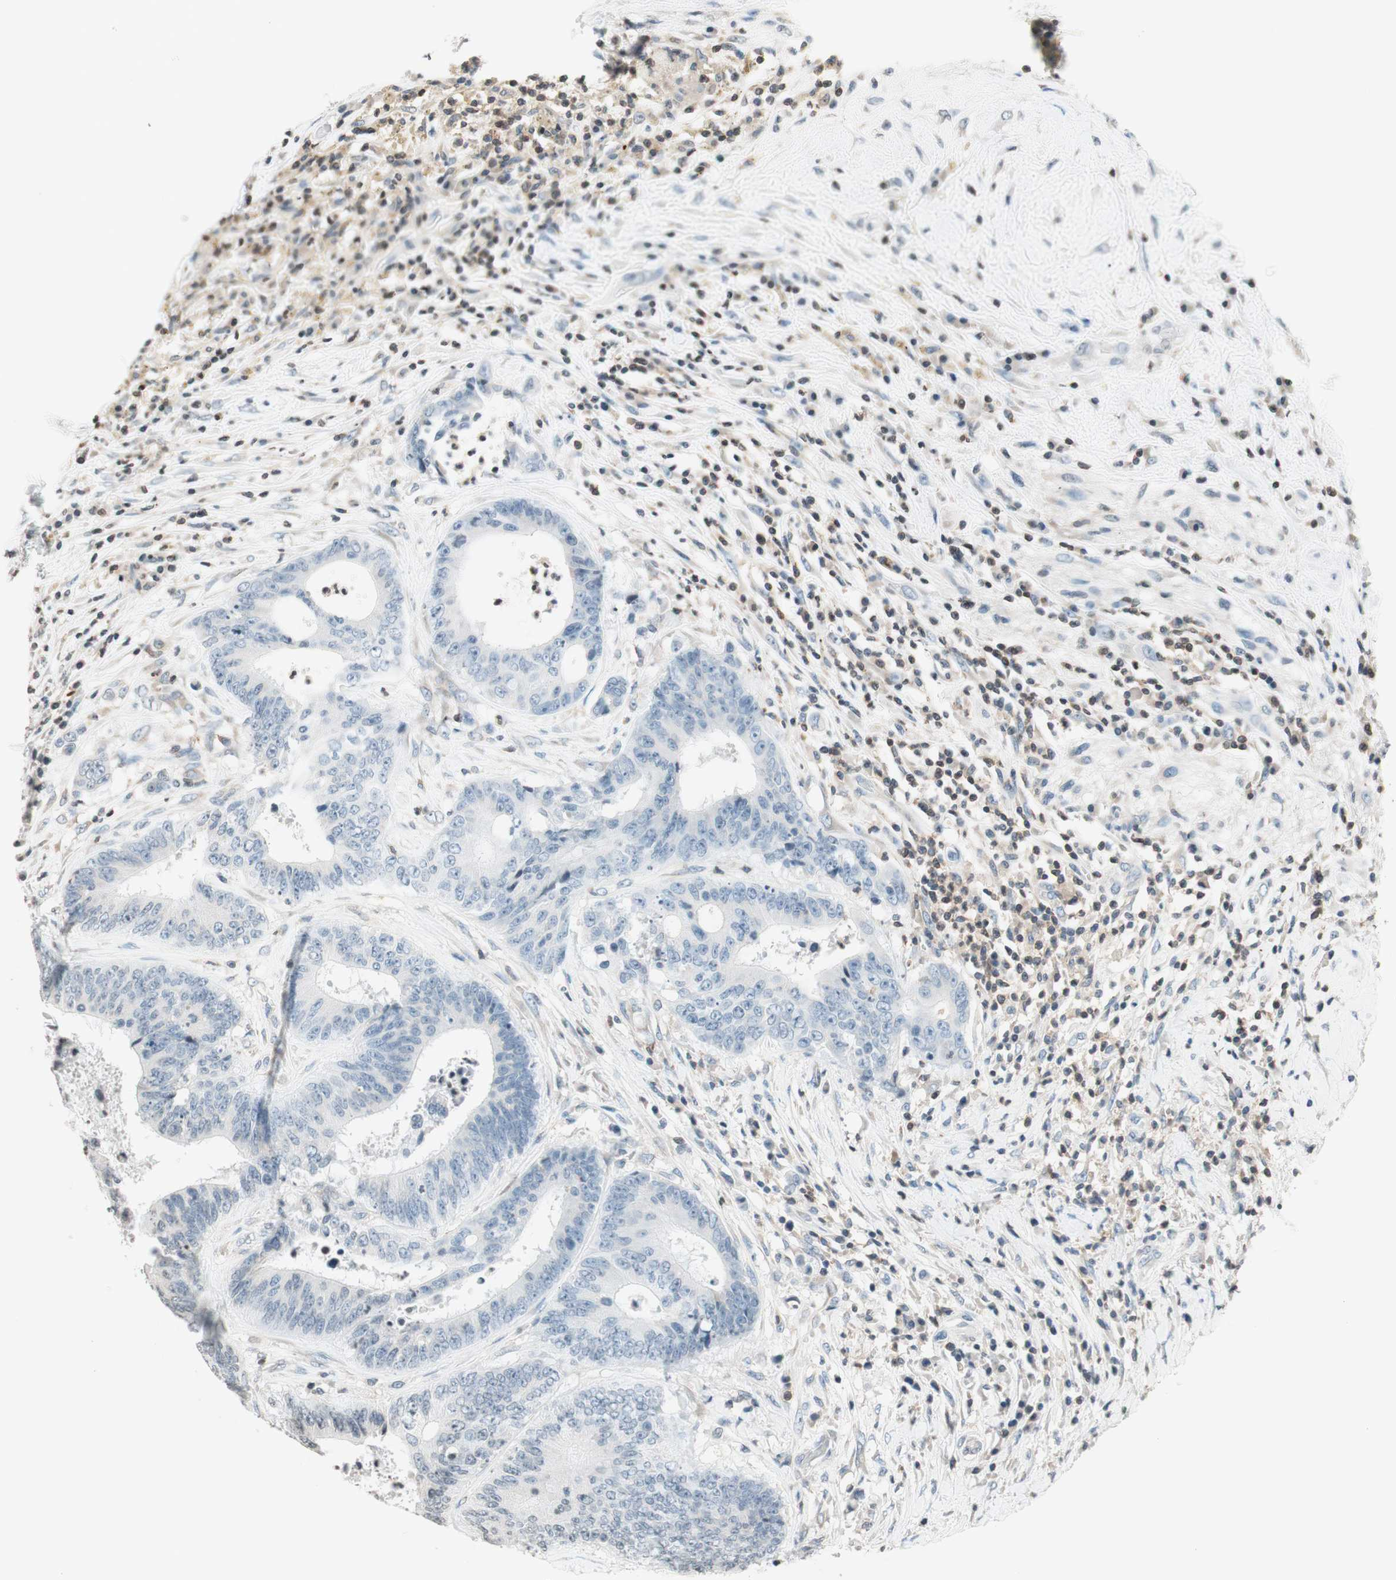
{"staining": {"intensity": "negative", "quantity": "none", "location": "none"}, "tissue": "colorectal cancer", "cell_type": "Tumor cells", "image_type": "cancer", "snomed": [{"axis": "morphology", "description": "Adenocarcinoma, NOS"}, {"axis": "topography", "description": "Rectum"}], "caption": "Immunohistochemistry (IHC) of human colorectal cancer exhibits no staining in tumor cells.", "gene": "WIPF1", "patient": {"sex": "male", "age": 72}}